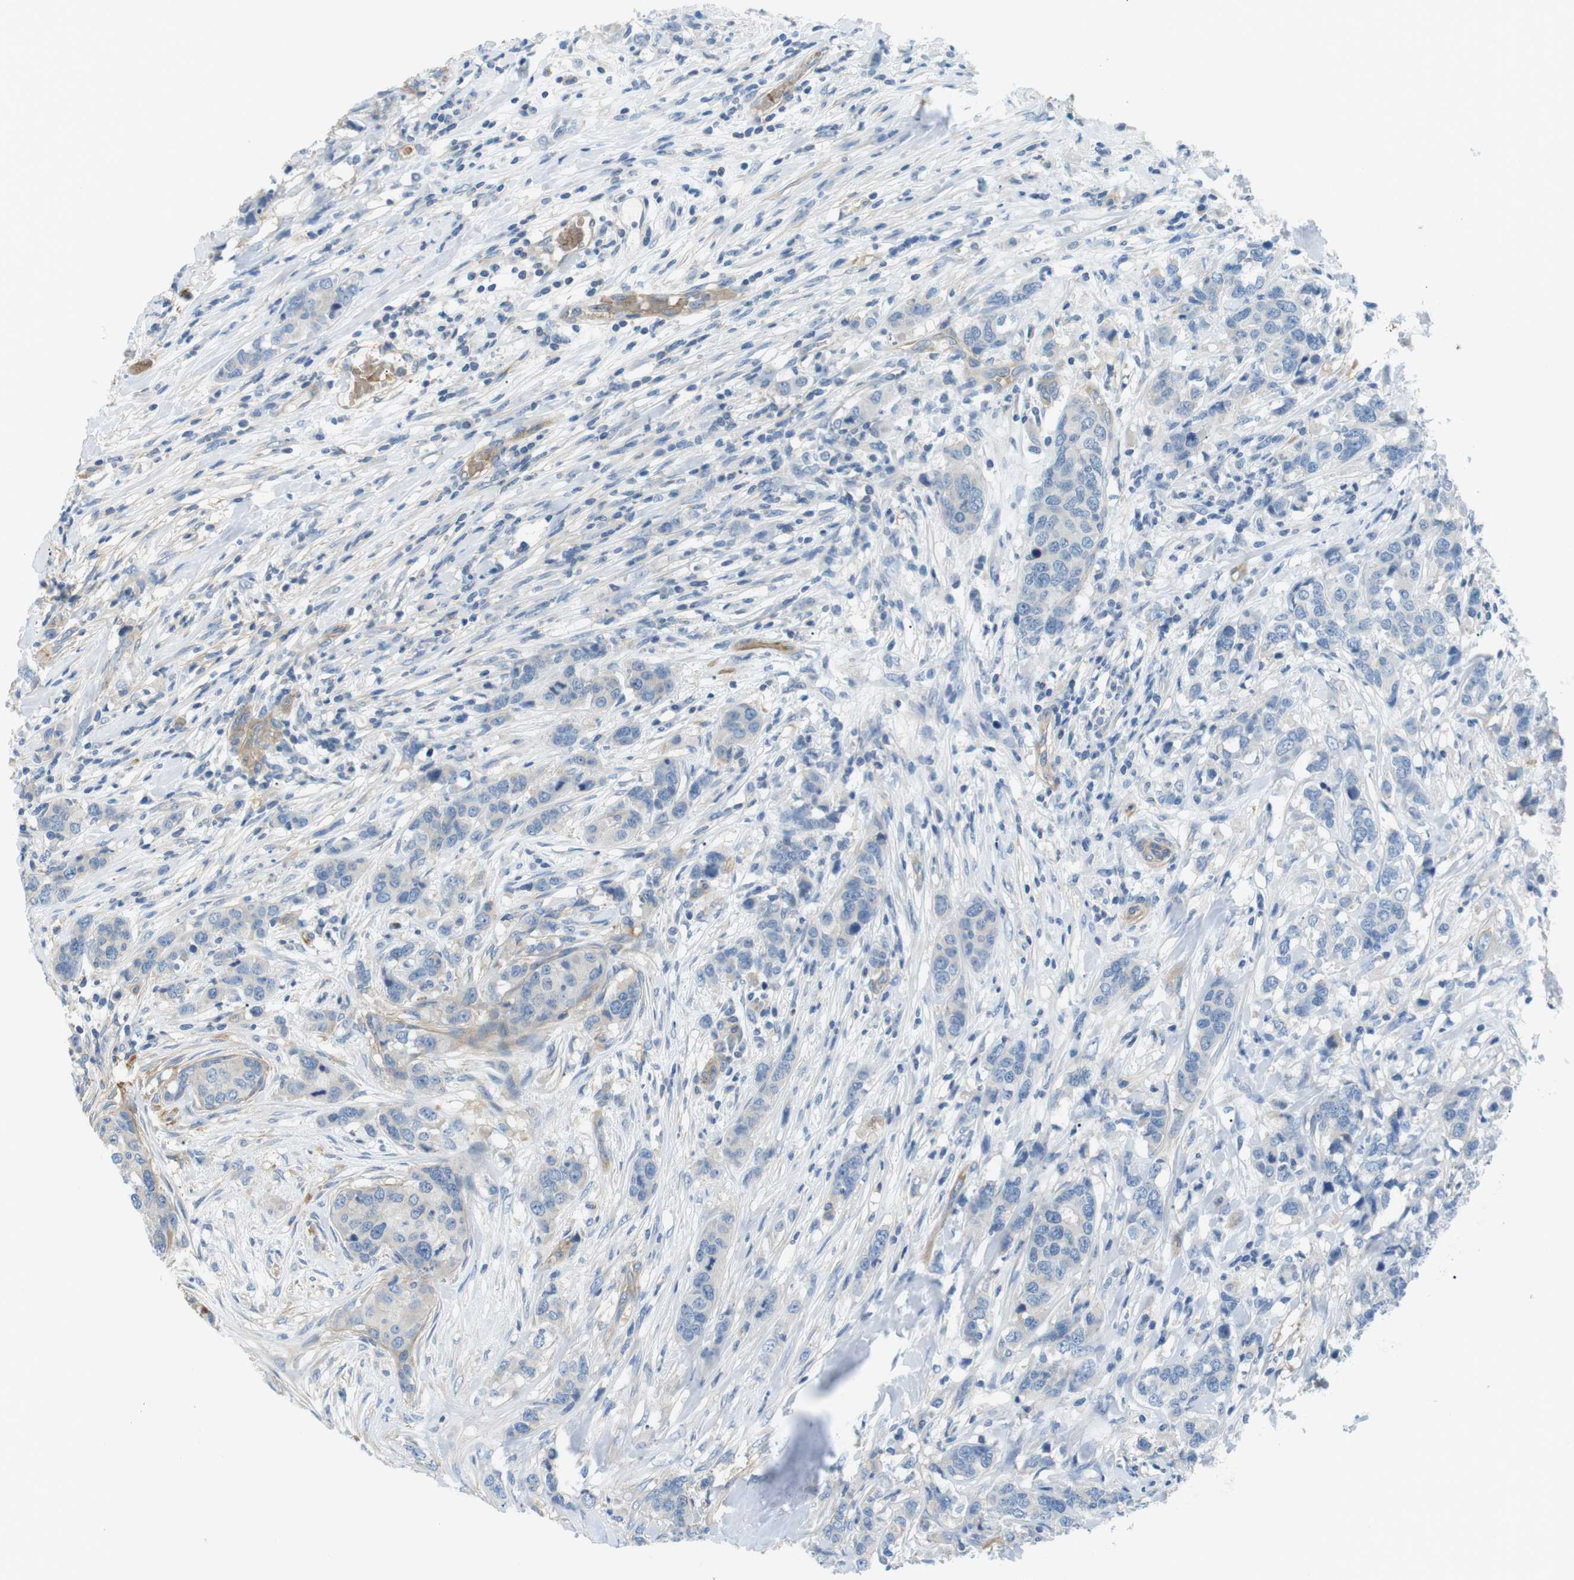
{"staining": {"intensity": "negative", "quantity": "none", "location": "none"}, "tissue": "breast cancer", "cell_type": "Tumor cells", "image_type": "cancer", "snomed": [{"axis": "morphology", "description": "Lobular carcinoma"}, {"axis": "topography", "description": "Breast"}], "caption": "Breast lobular carcinoma was stained to show a protein in brown. There is no significant expression in tumor cells.", "gene": "ADCY10", "patient": {"sex": "female", "age": 59}}